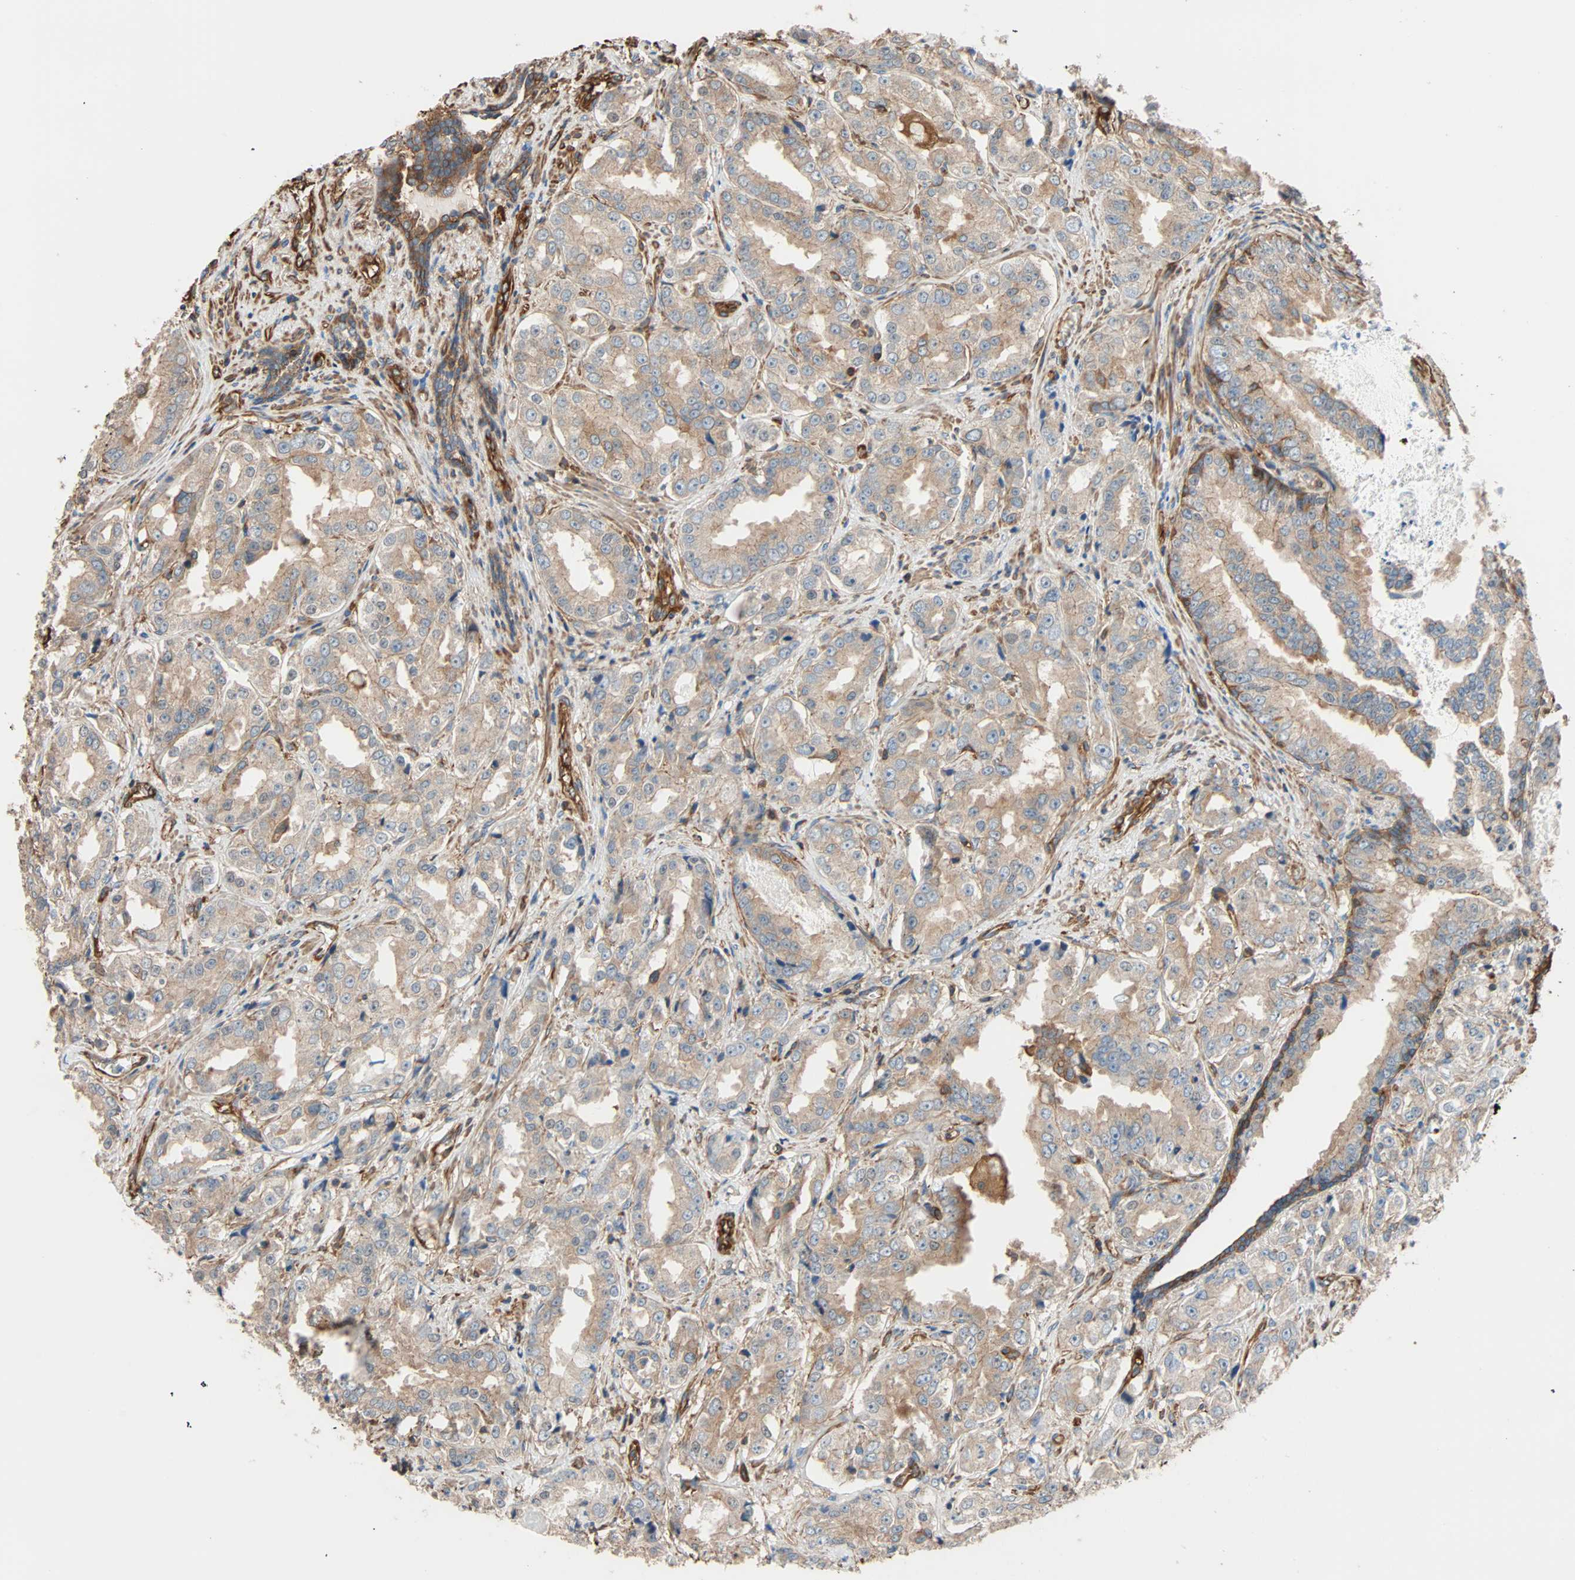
{"staining": {"intensity": "weak", "quantity": "25%-75%", "location": "cytoplasmic/membranous"}, "tissue": "prostate cancer", "cell_type": "Tumor cells", "image_type": "cancer", "snomed": [{"axis": "morphology", "description": "Adenocarcinoma, High grade"}, {"axis": "topography", "description": "Prostate"}], "caption": "A brown stain labels weak cytoplasmic/membranous staining of a protein in prostate high-grade adenocarcinoma tumor cells.", "gene": "GALNT10", "patient": {"sex": "male", "age": 73}}